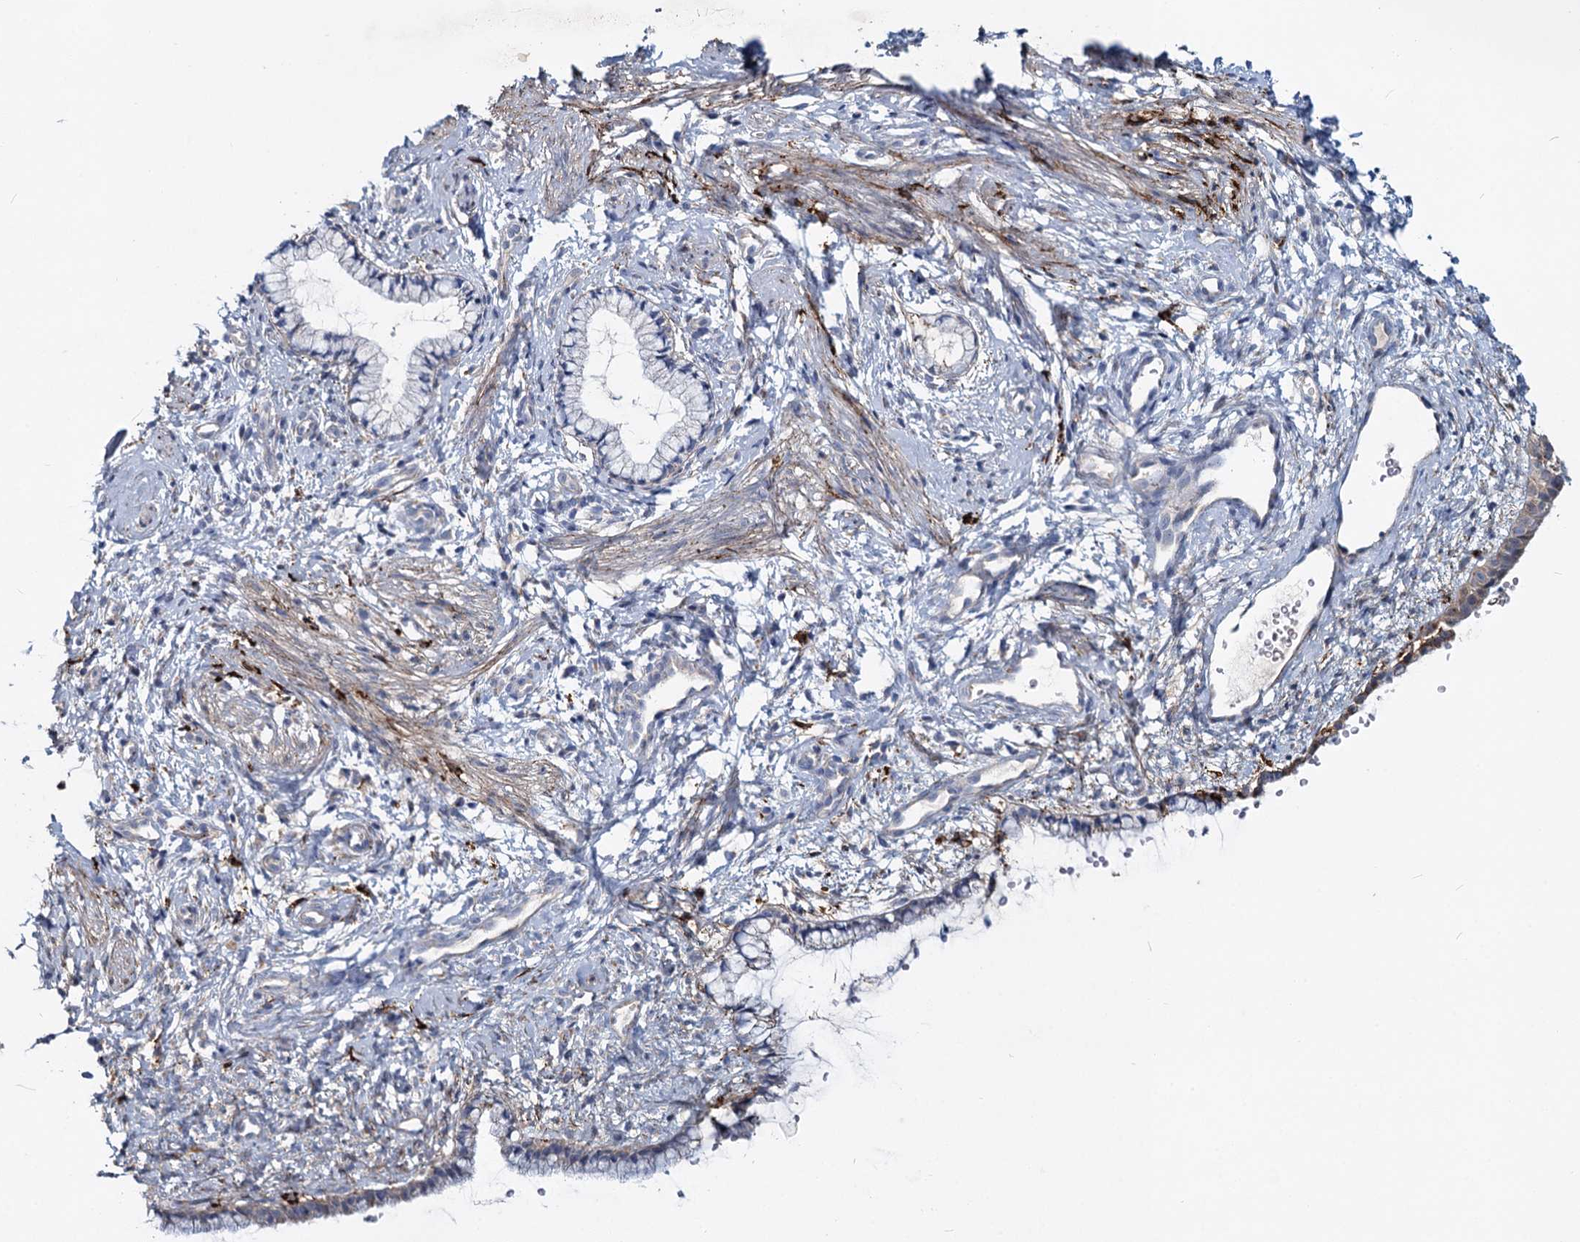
{"staining": {"intensity": "moderate", "quantity": "<25%", "location": "cytoplasmic/membranous"}, "tissue": "cervix", "cell_type": "Glandular cells", "image_type": "normal", "snomed": [{"axis": "morphology", "description": "Normal tissue, NOS"}, {"axis": "topography", "description": "Cervix"}], "caption": "Immunohistochemistry of benign cervix exhibits low levels of moderate cytoplasmic/membranous expression in about <25% of glandular cells.", "gene": "DCUN1D2", "patient": {"sex": "female", "age": 57}}